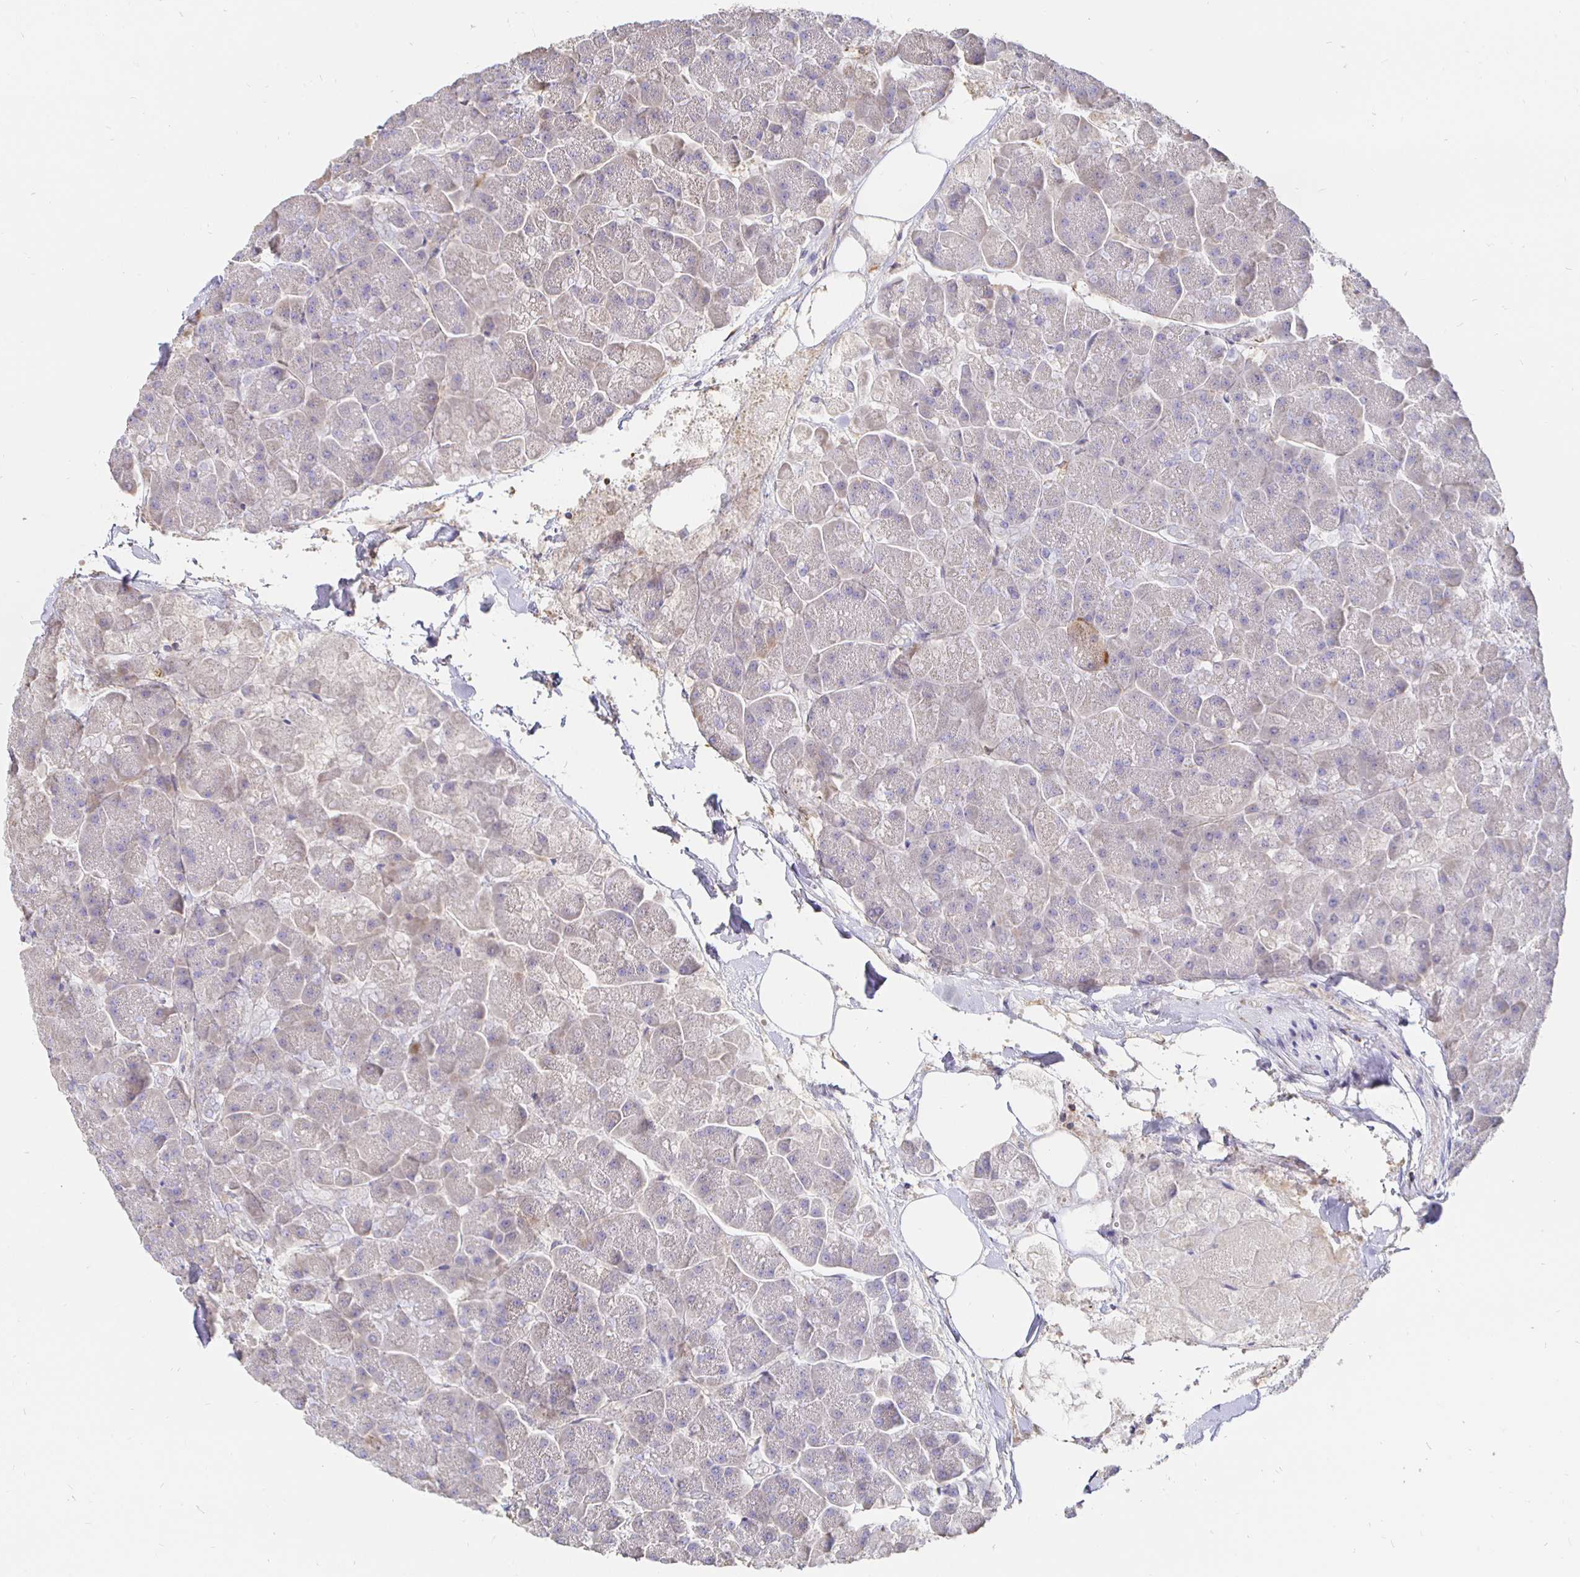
{"staining": {"intensity": "weak", "quantity": "<25%", "location": "cytoplasmic/membranous"}, "tissue": "pancreas", "cell_type": "Exocrine glandular cells", "image_type": "normal", "snomed": [{"axis": "morphology", "description": "Normal tissue, NOS"}, {"axis": "topography", "description": "Pancreas"}, {"axis": "topography", "description": "Peripheral nerve tissue"}], "caption": "High magnification brightfield microscopy of unremarkable pancreas stained with DAB (3,3'-diaminobenzidine) (brown) and counterstained with hematoxylin (blue): exocrine glandular cells show no significant positivity. (Immunohistochemistry, brightfield microscopy, high magnification).", "gene": "CXCR3", "patient": {"sex": "male", "age": 54}}